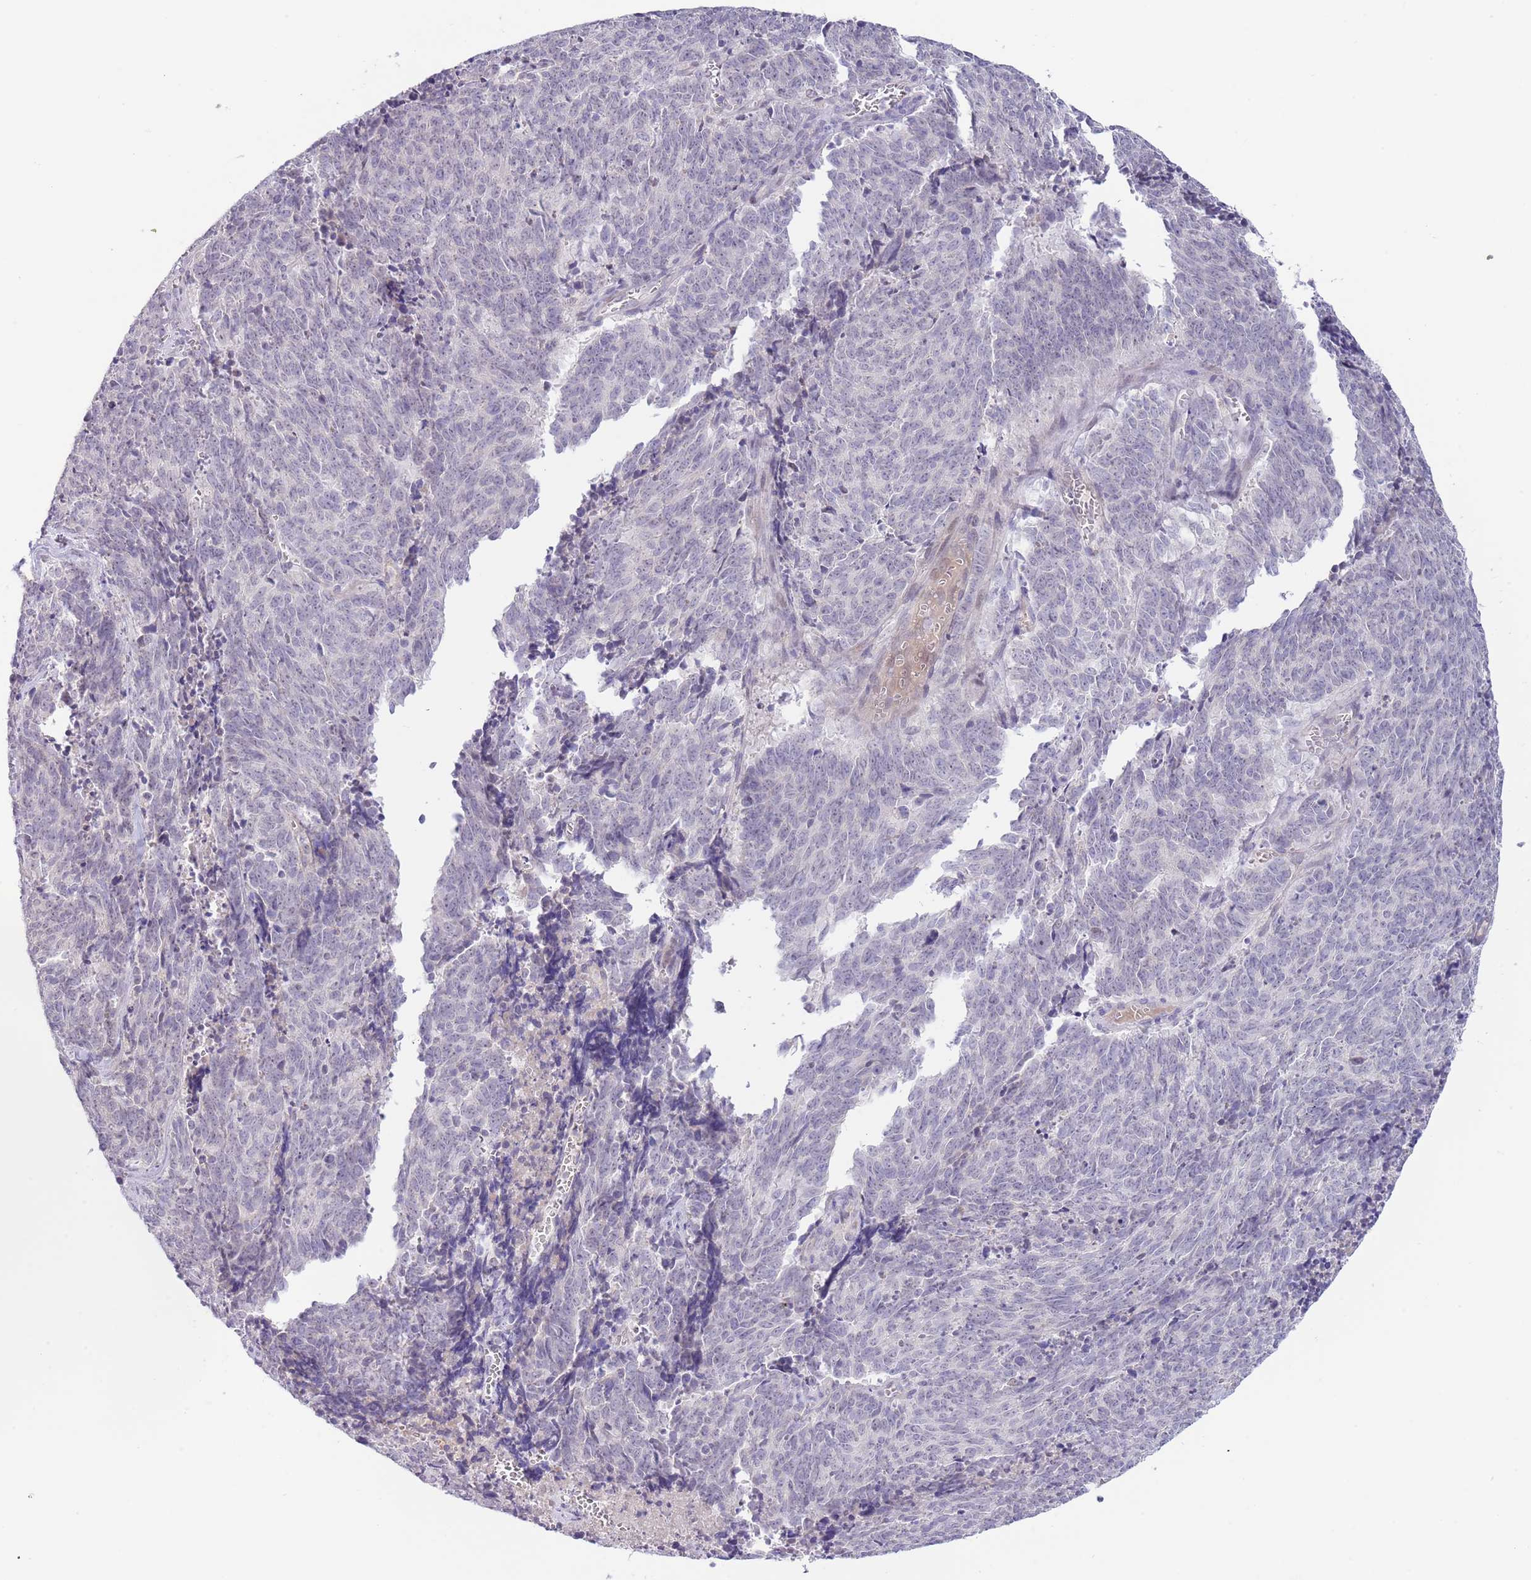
{"staining": {"intensity": "negative", "quantity": "none", "location": "none"}, "tissue": "cervical cancer", "cell_type": "Tumor cells", "image_type": "cancer", "snomed": [{"axis": "morphology", "description": "Squamous cell carcinoma, NOS"}, {"axis": "topography", "description": "Cervix"}], "caption": "Cervical squamous cell carcinoma was stained to show a protein in brown. There is no significant staining in tumor cells. (Brightfield microscopy of DAB immunohistochemistry (IHC) at high magnification).", "gene": "AP1S2", "patient": {"sex": "female", "age": 29}}